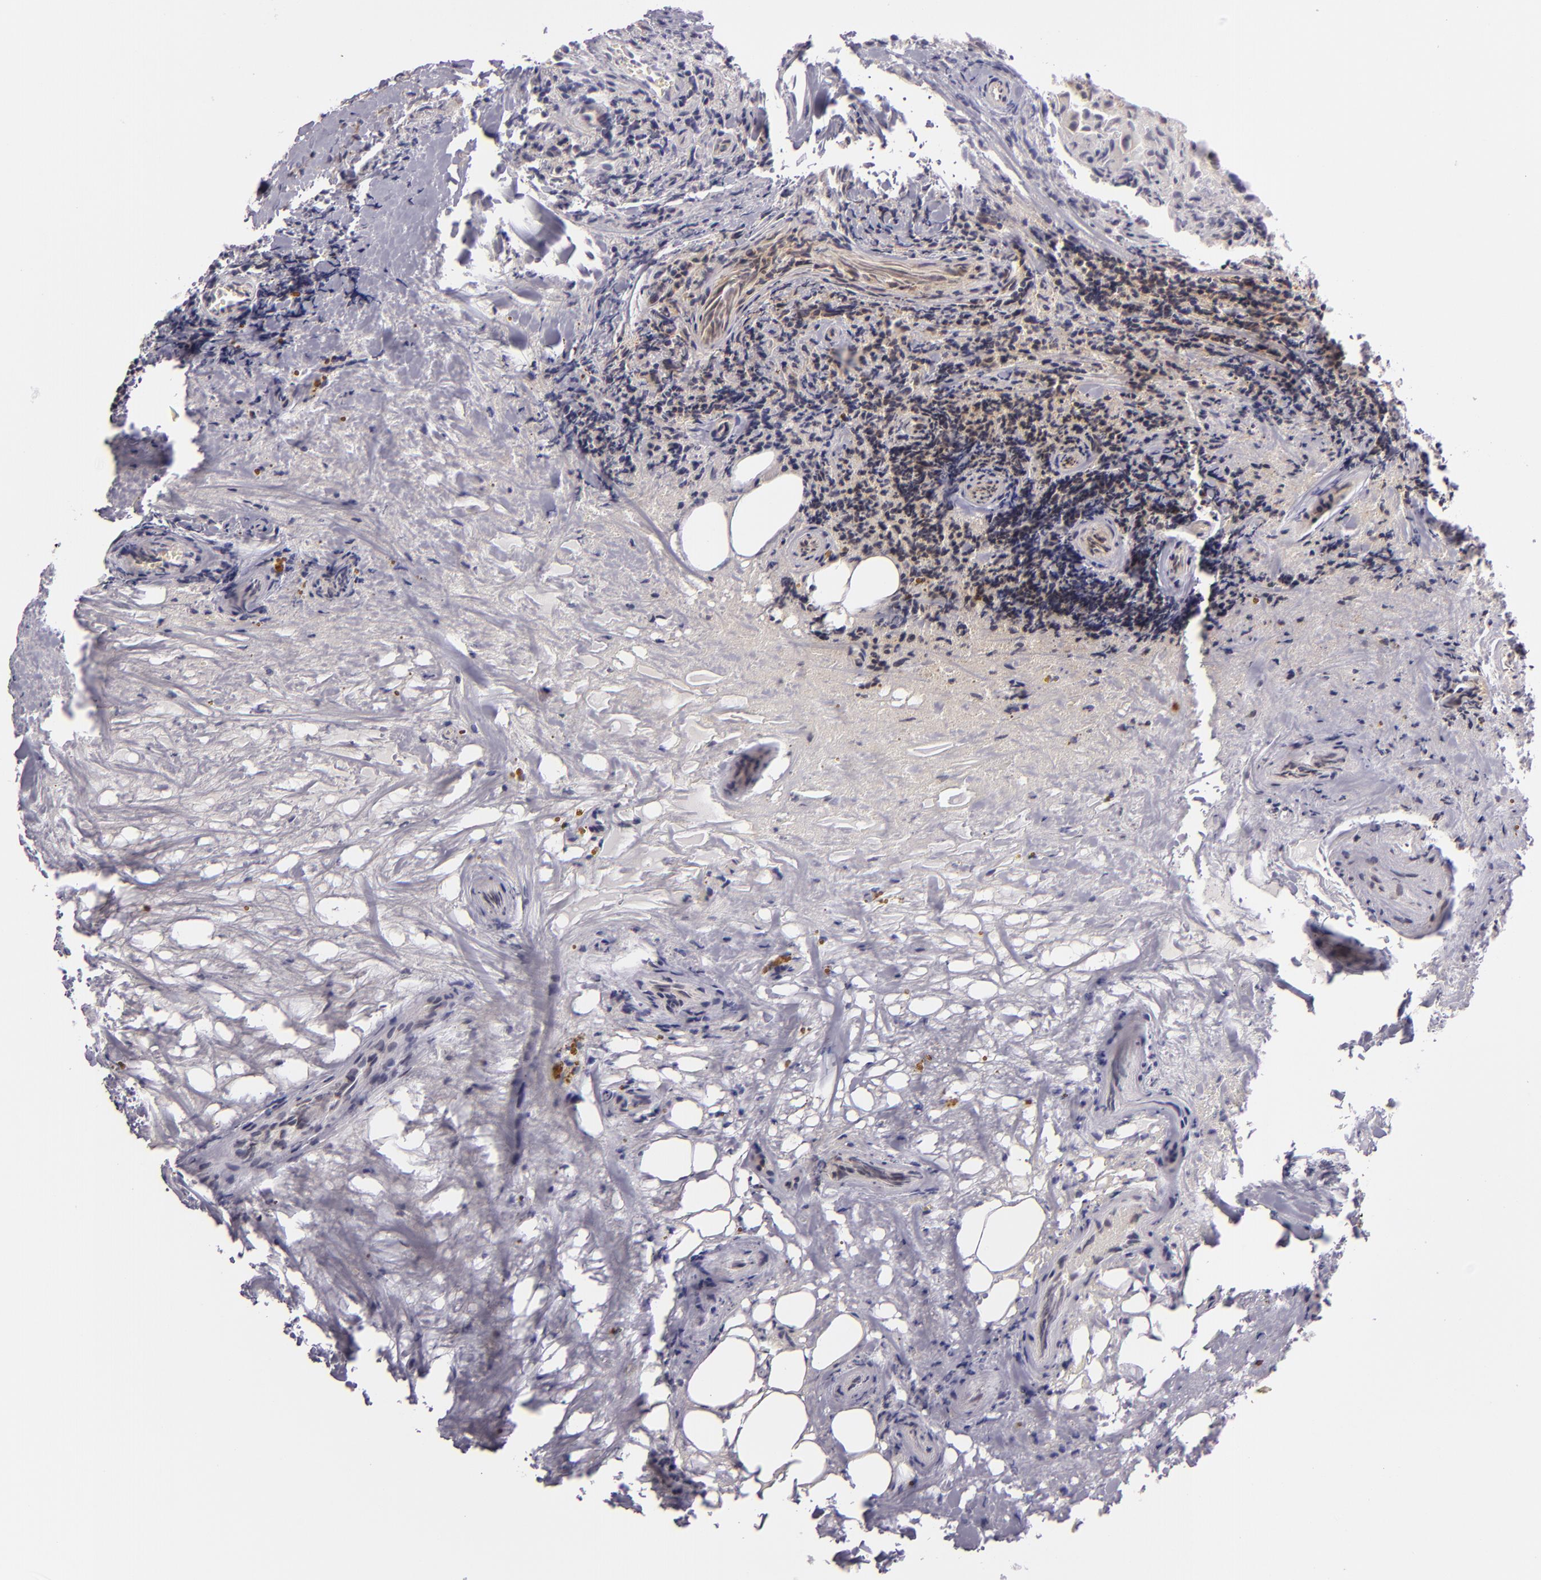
{"staining": {"intensity": "weak", "quantity": "25%-75%", "location": "cytoplasmic/membranous"}, "tissue": "thyroid cancer", "cell_type": "Tumor cells", "image_type": "cancer", "snomed": [{"axis": "morphology", "description": "Papillary adenocarcinoma, NOS"}, {"axis": "topography", "description": "Thyroid gland"}], "caption": "IHC micrograph of neoplastic tissue: thyroid papillary adenocarcinoma stained using immunohistochemistry (IHC) exhibits low levels of weak protein expression localized specifically in the cytoplasmic/membranous of tumor cells, appearing as a cytoplasmic/membranous brown color.", "gene": "UPF3B", "patient": {"sex": "female", "age": 71}}